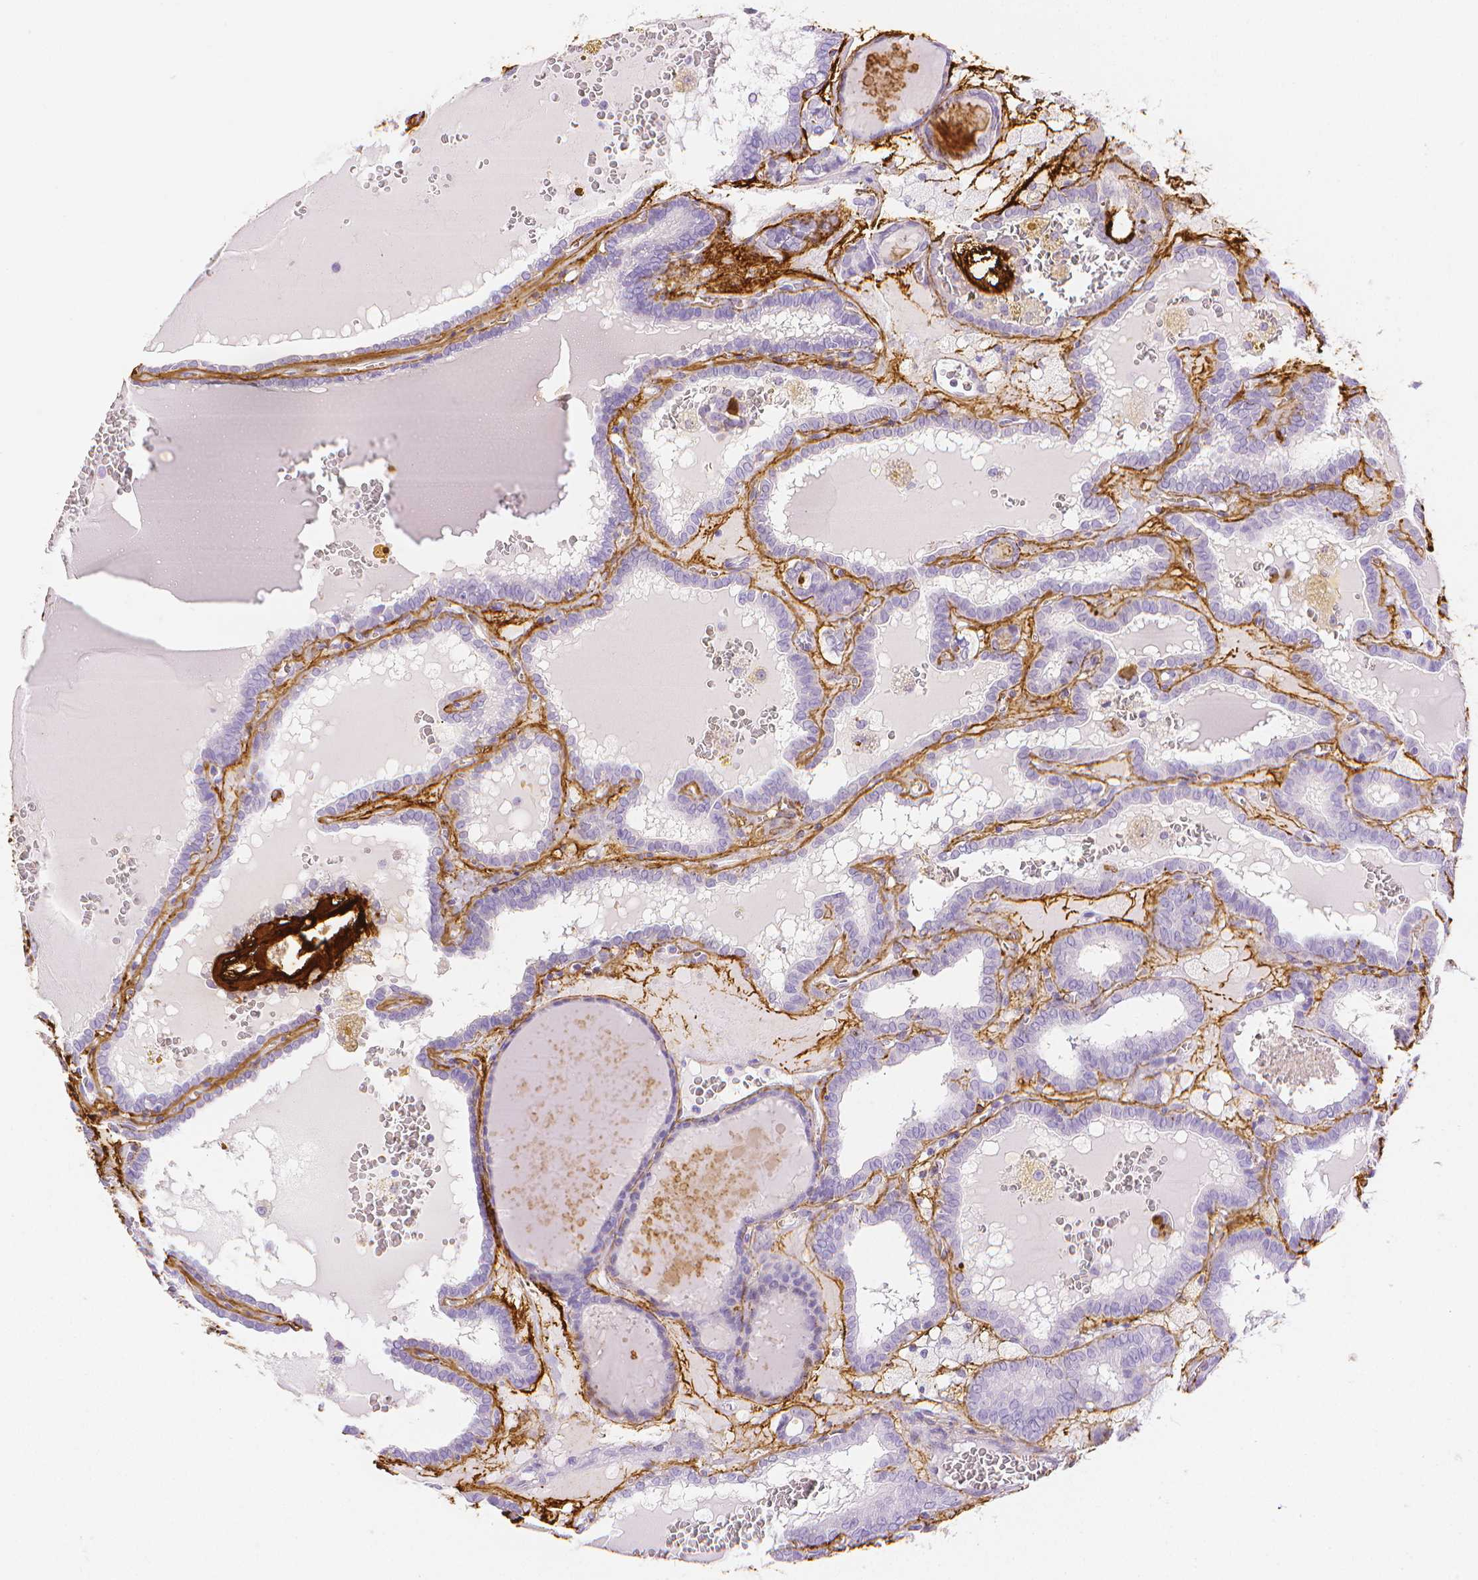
{"staining": {"intensity": "negative", "quantity": "none", "location": "none"}, "tissue": "thyroid cancer", "cell_type": "Tumor cells", "image_type": "cancer", "snomed": [{"axis": "morphology", "description": "Papillary adenocarcinoma, NOS"}, {"axis": "topography", "description": "Thyroid gland"}], "caption": "Tumor cells show no significant positivity in thyroid cancer.", "gene": "FBN1", "patient": {"sex": "female", "age": 39}}